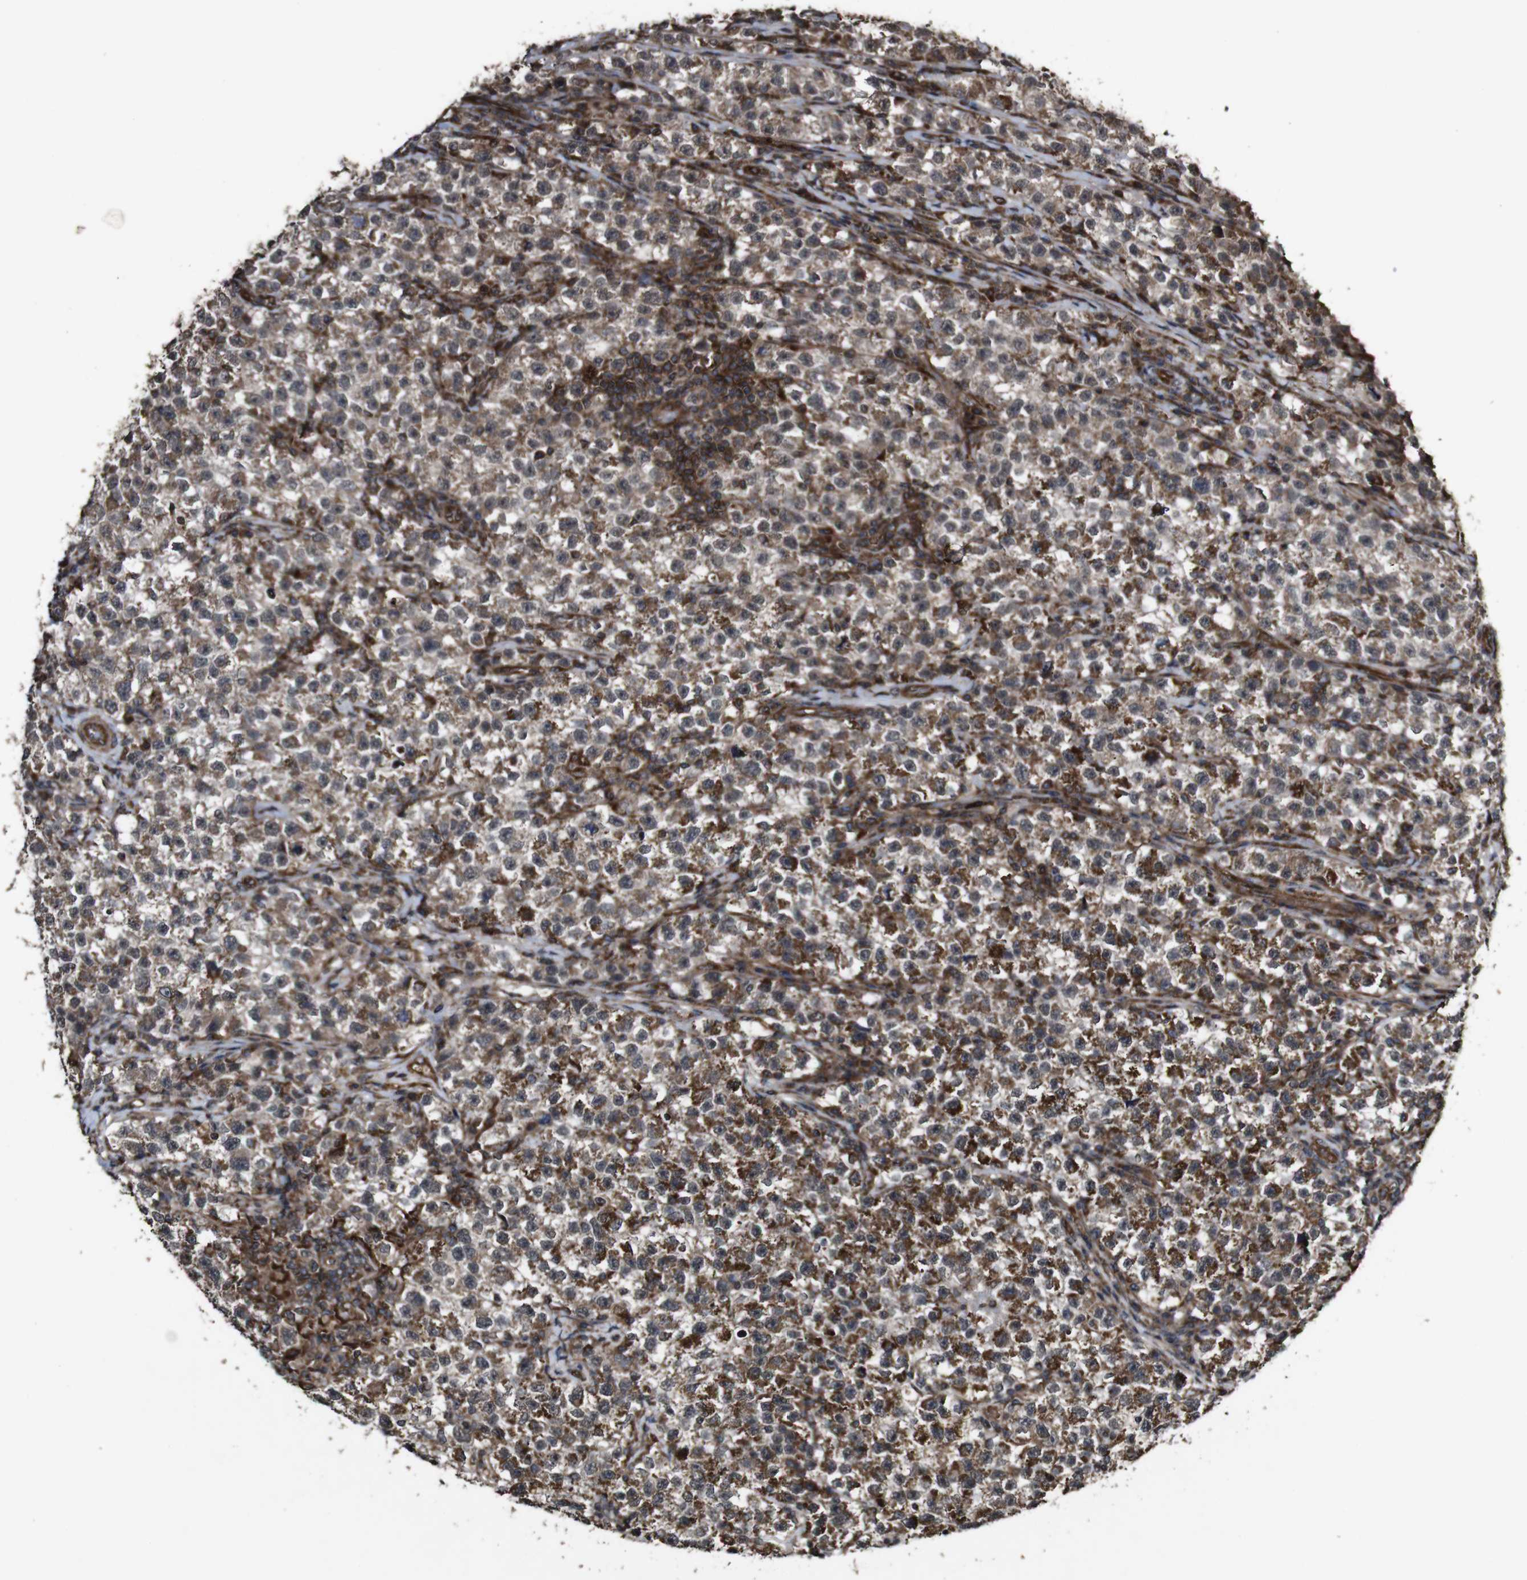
{"staining": {"intensity": "strong", "quantity": "25%-75%", "location": "cytoplasmic/membranous"}, "tissue": "testis cancer", "cell_type": "Tumor cells", "image_type": "cancer", "snomed": [{"axis": "morphology", "description": "Seminoma, NOS"}, {"axis": "topography", "description": "Testis"}], "caption": "This image displays seminoma (testis) stained with IHC to label a protein in brown. The cytoplasmic/membranous of tumor cells show strong positivity for the protein. Nuclei are counter-stained blue.", "gene": "BTN3A3", "patient": {"sex": "male", "age": 22}}